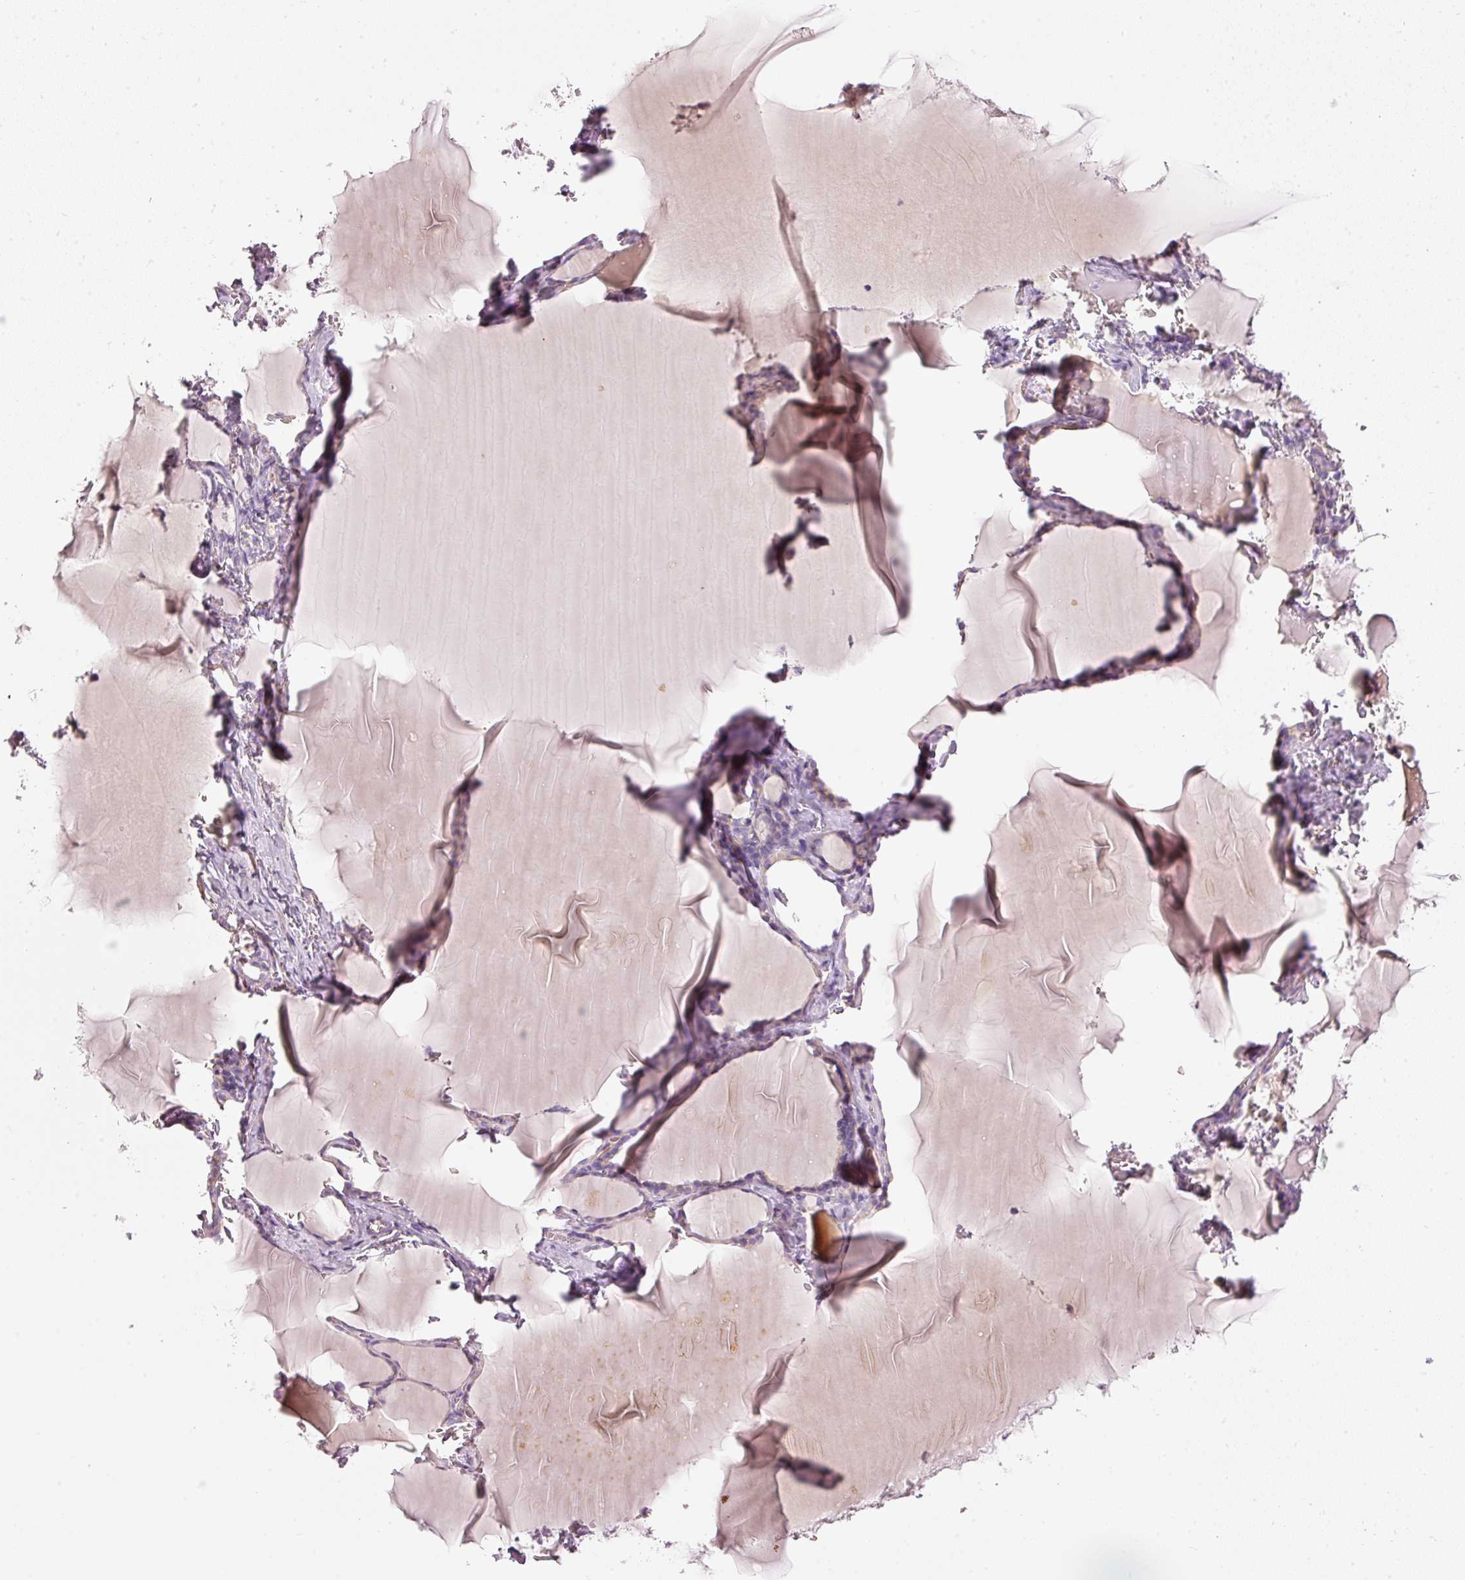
{"staining": {"intensity": "weak", "quantity": "25%-75%", "location": "cytoplasmic/membranous"}, "tissue": "thyroid gland", "cell_type": "Glandular cells", "image_type": "normal", "snomed": [{"axis": "morphology", "description": "Normal tissue, NOS"}, {"axis": "topography", "description": "Thyroid gland"}], "caption": "Protein expression analysis of normal human thyroid gland reveals weak cytoplasmic/membranous positivity in approximately 25%-75% of glandular cells.", "gene": "OSR2", "patient": {"sex": "female", "age": 49}}